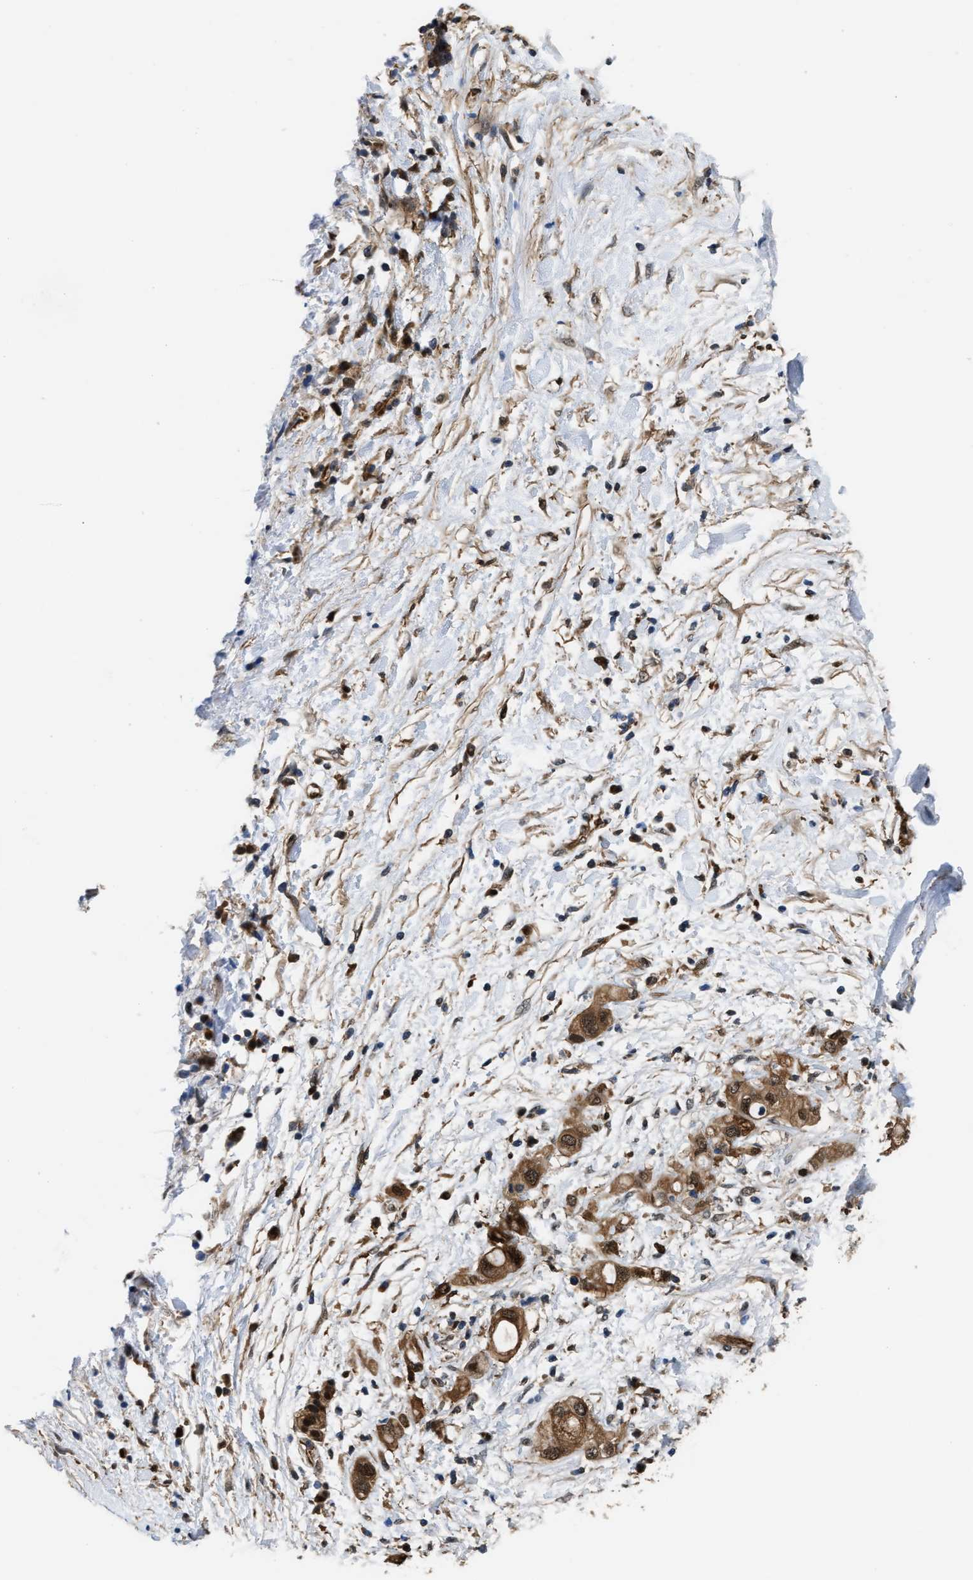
{"staining": {"intensity": "strong", "quantity": ">75%", "location": "cytoplasmic/membranous,nuclear"}, "tissue": "pancreatic cancer", "cell_type": "Tumor cells", "image_type": "cancer", "snomed": [{"axis": "morphology", "description": "Adenocarcinoma, NOS"}, {"axis": "topography", "description": "Pancreas"}], "caption": "A photomicrograph of adenocarcinoma (pancreatic) stained for a protein demonstrates strong cytoplasmic/membranous and nuclear brown staining in tumor cells.", "gene": "PPA1", "patient": {"sex": "female", "age": 56}}